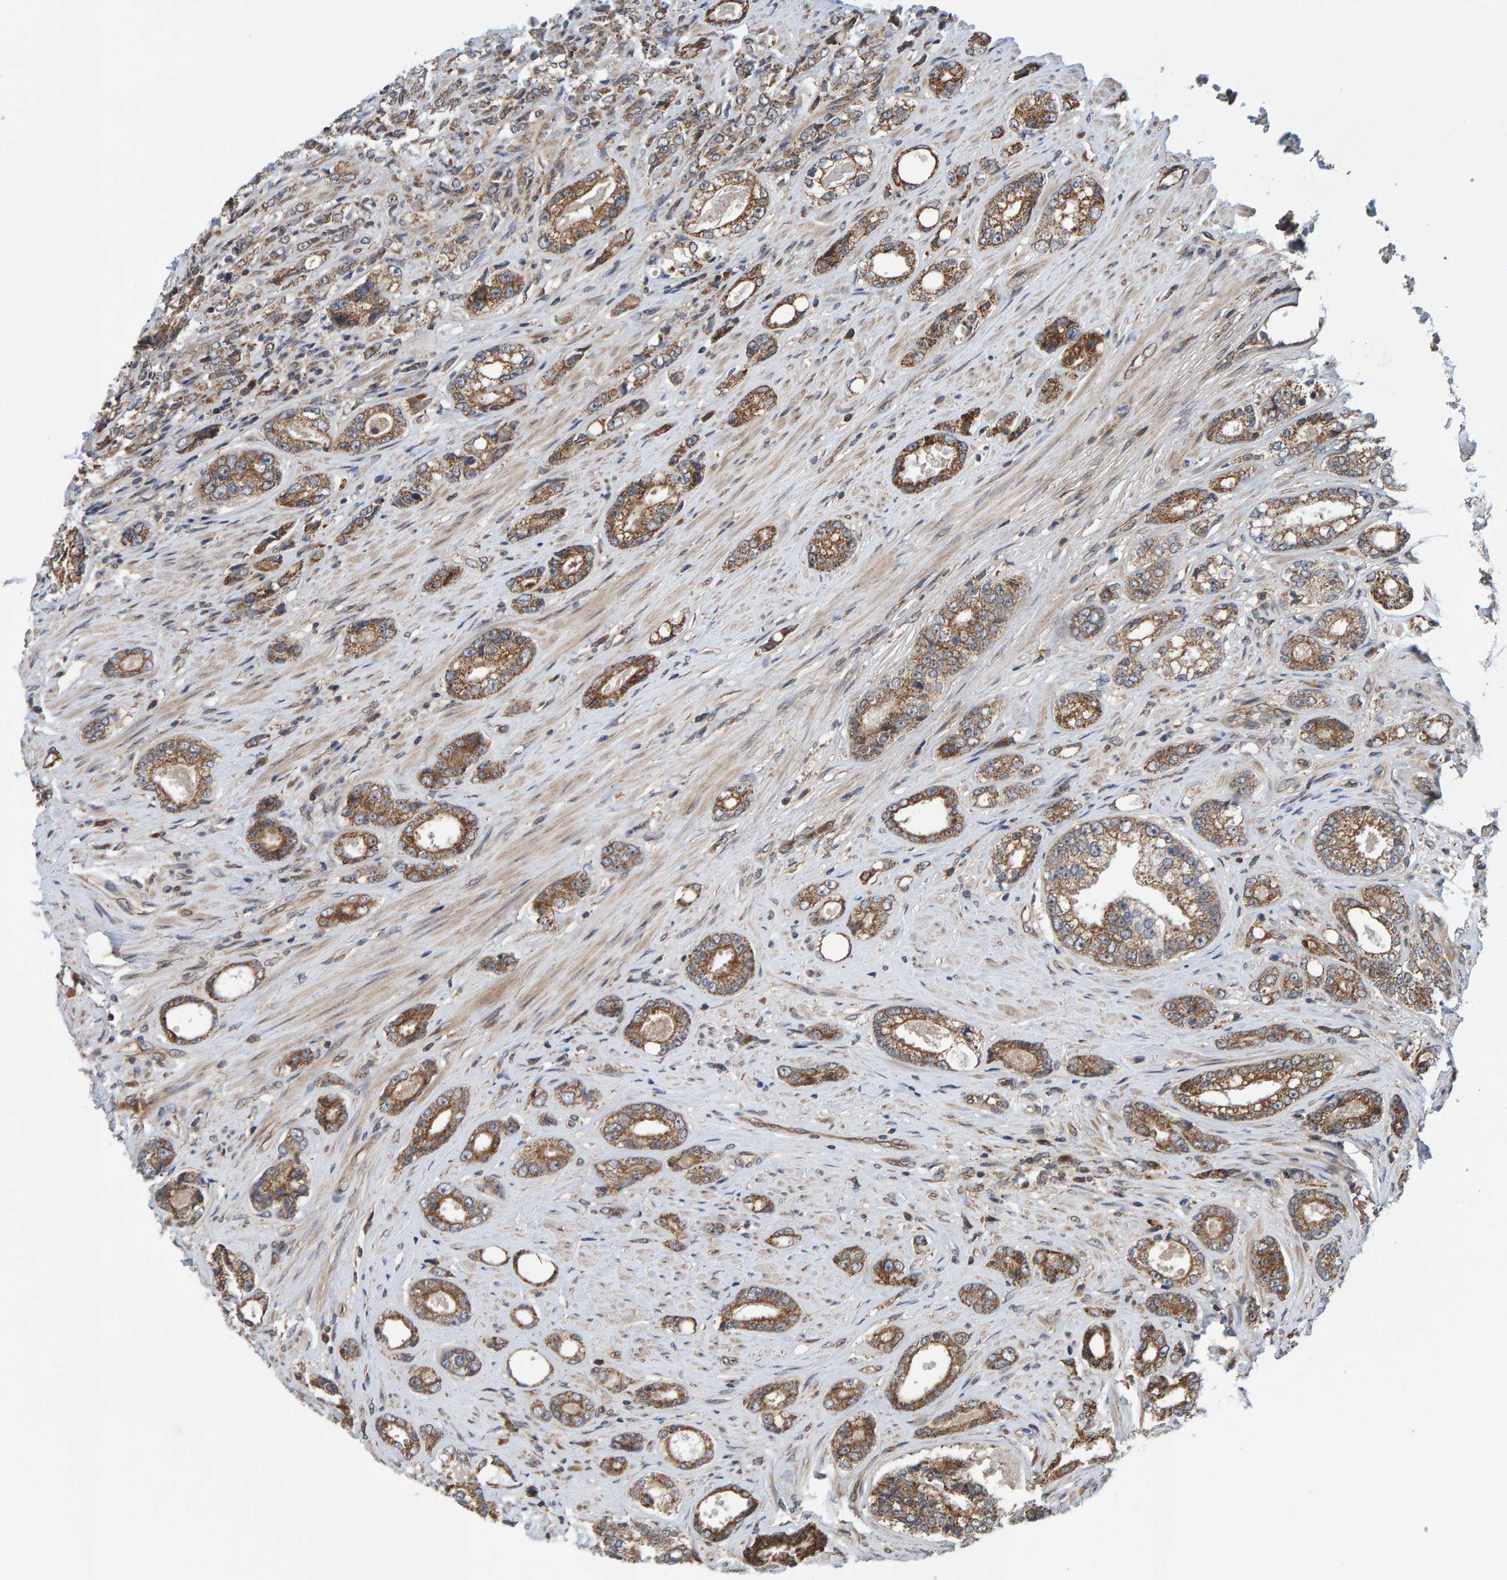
{"staining": {"intensity": "moderate", "quantity": ">75%", "location": "cytoplasmic/membranous"}, "tissue": "prostate cancer", "cell_type": "Tumor cells", "image_type": "cancer", "snomed": [{"axis": "morphology", "description": "Adenocarcinoma, High grade"}, {"axis": "topography", "description": "Prostate"}], "caption": "Prostate cancer stained with a protein marker demonstrates moderate staining in tumor cells.", "gene": "SCRN2", "patient": {"sex": "male", "age": 61}}